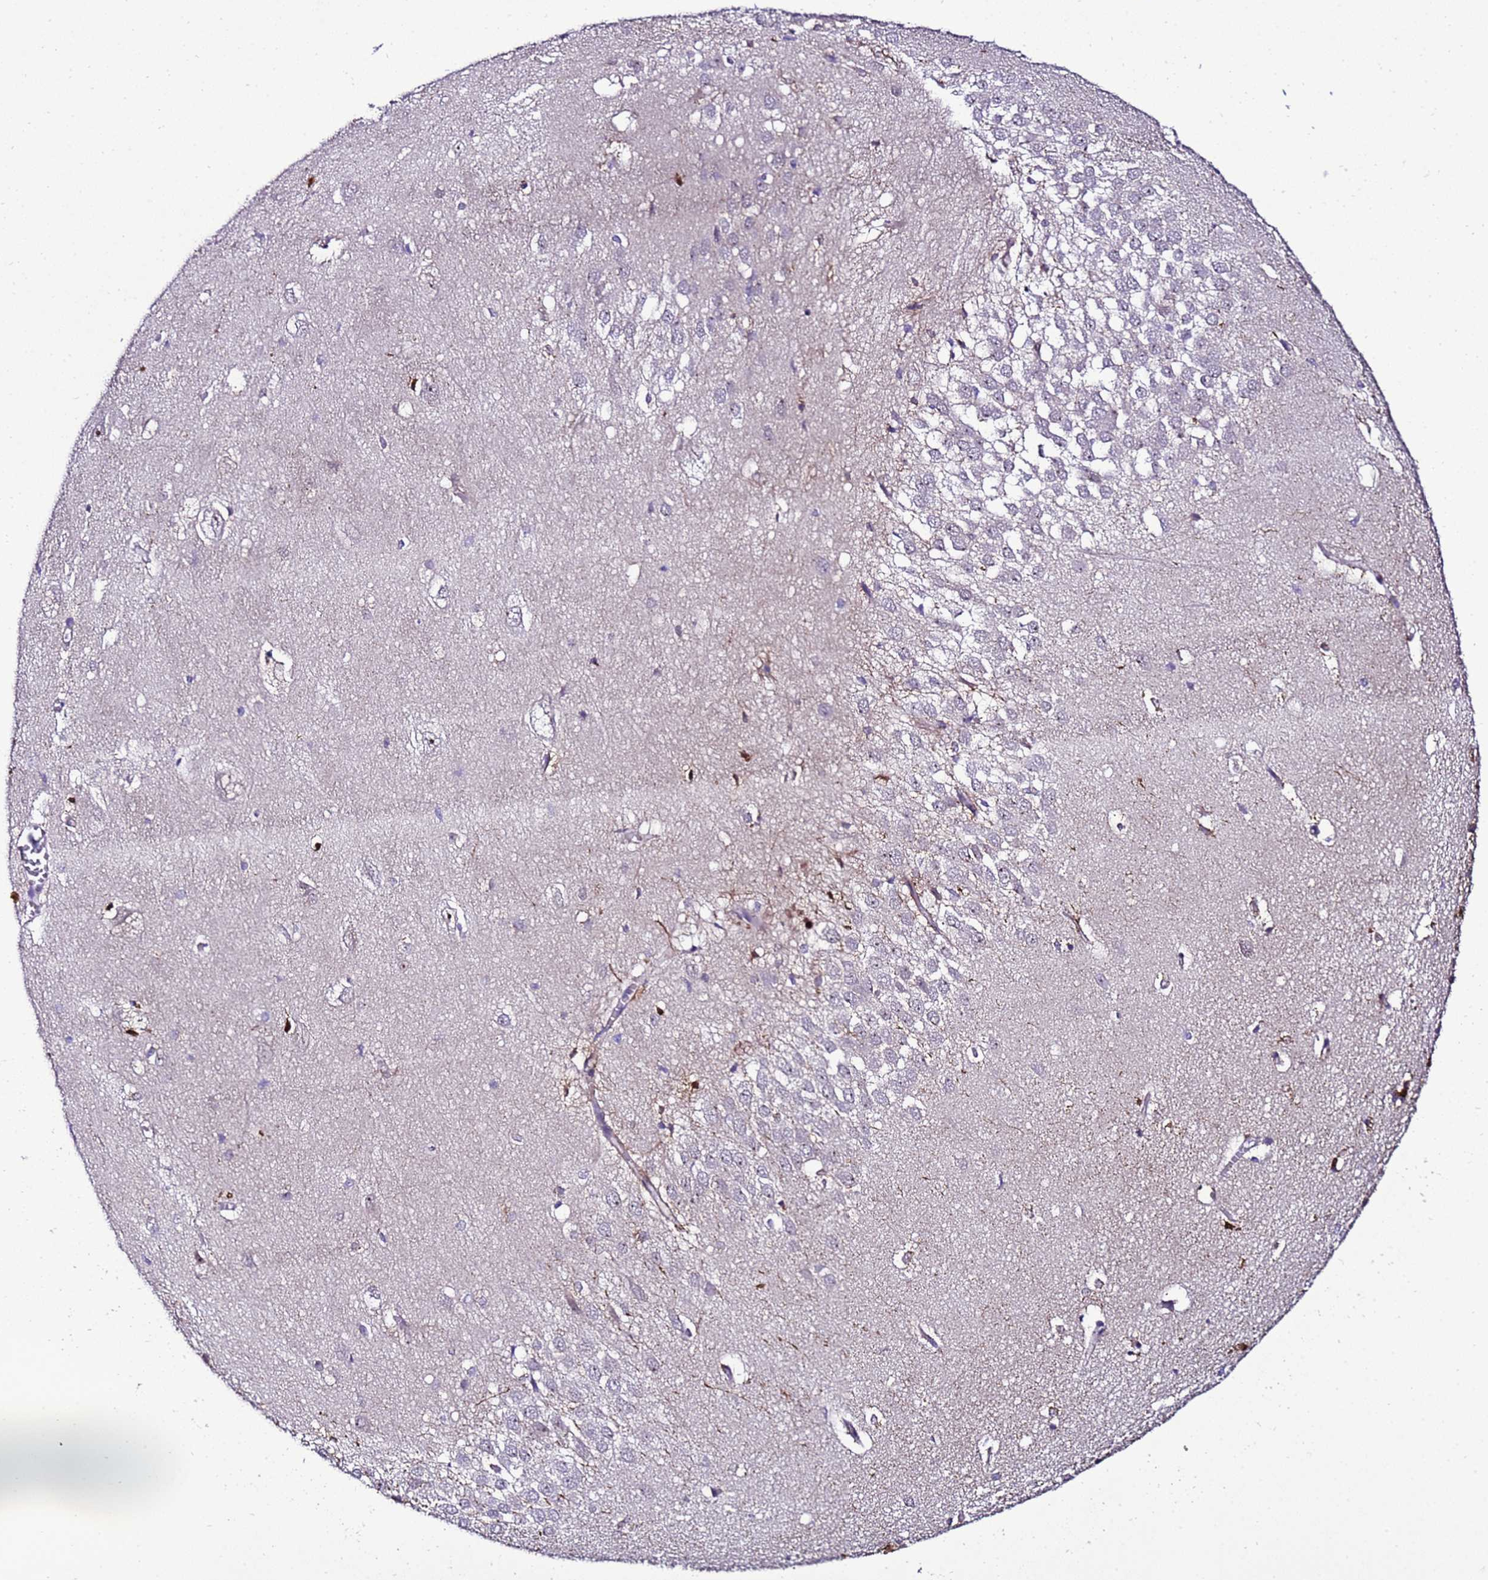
{"staining": {"intensity": "negative", "quantity": "none", "location": "none"}, "tissue": "hippocampus", "cell_type": "Glial cells", "image_type": "normal", "snomed": [{"axis": "morphology", "description": "Normal tissue, NOS"}, {"axis": "topography", "description": "Hippocampus"}], "caption": "A photomicrograph of hippocampus stained for a protein shows no brown staining in glial cells.", "gene": "C19orf47", "patient": {"sex": "female", "age": 64}}